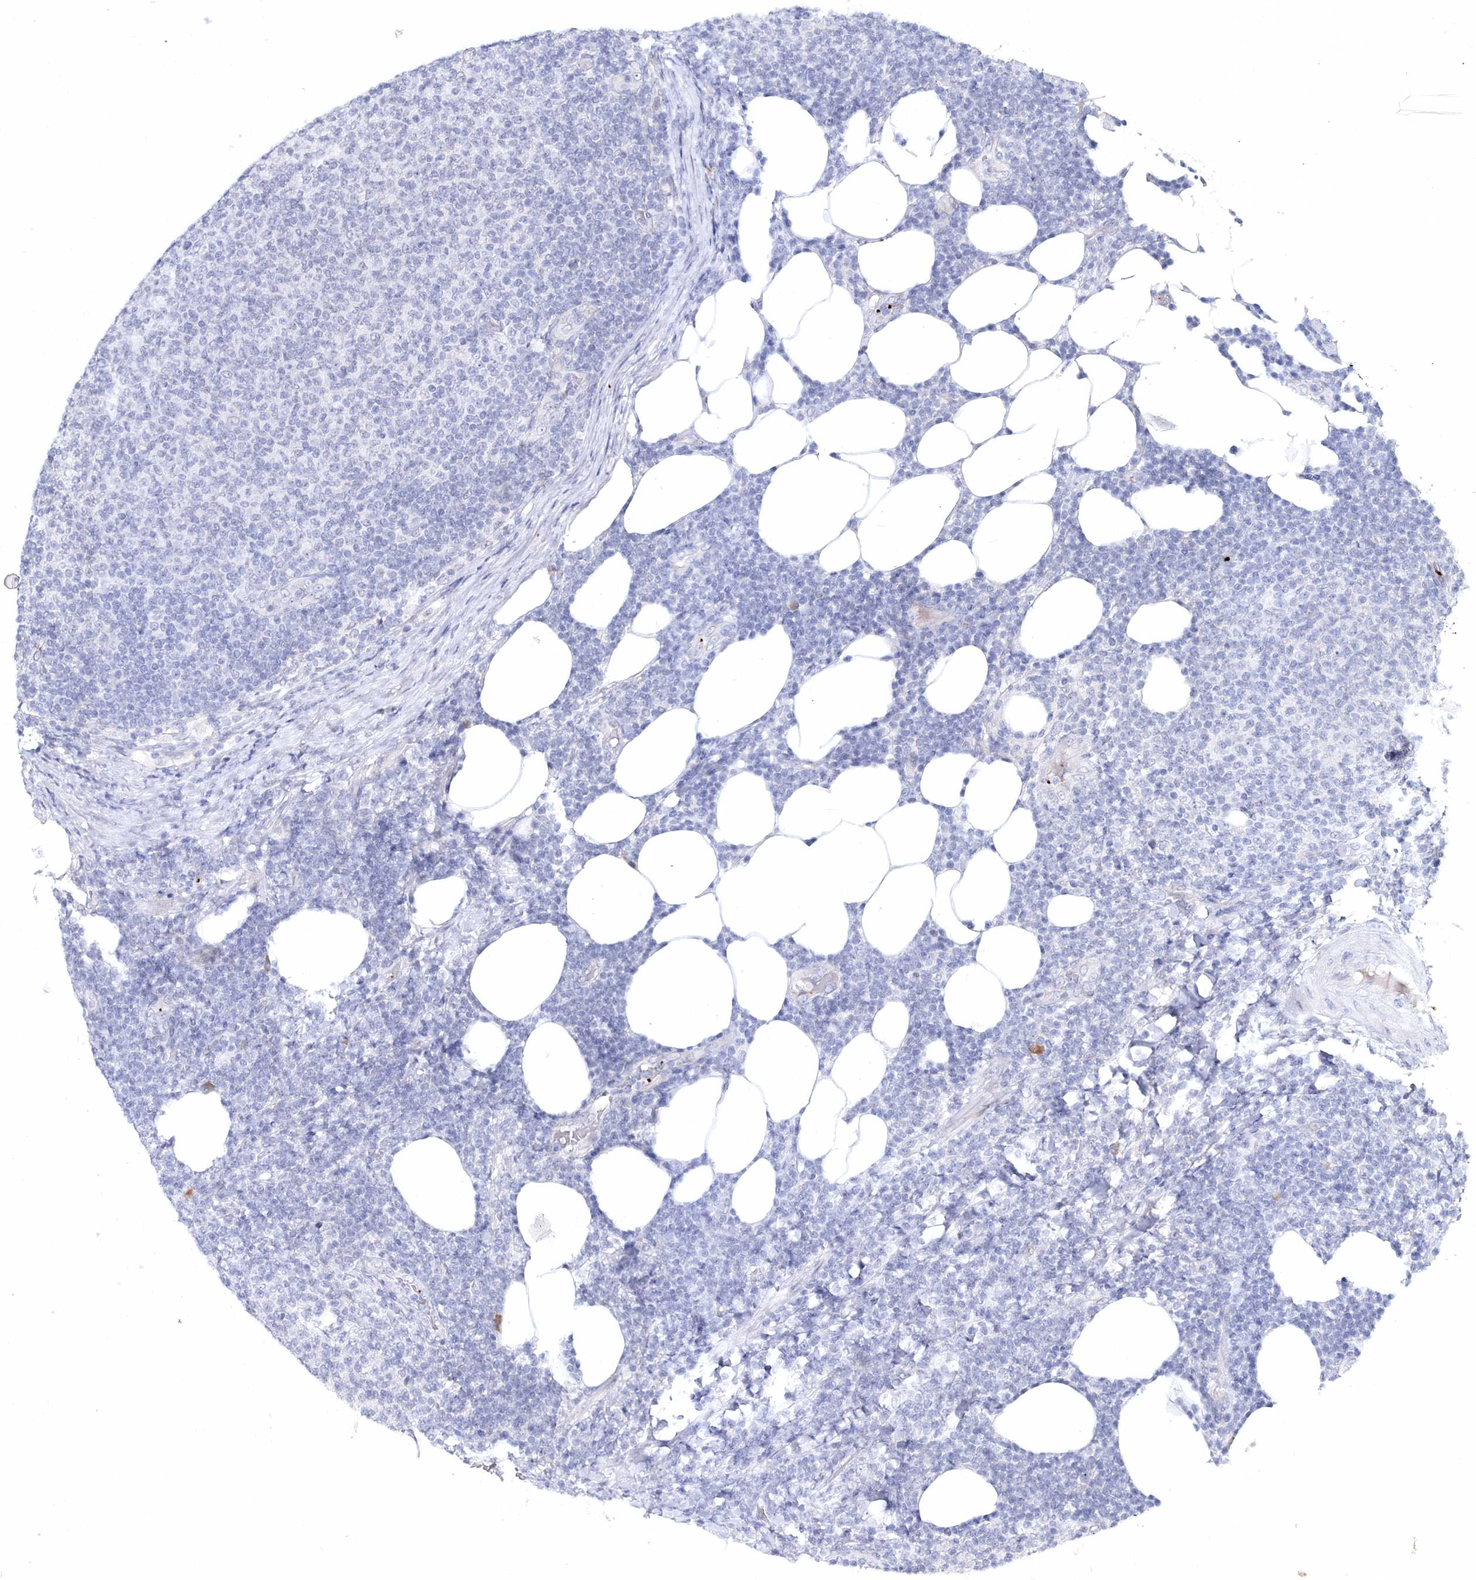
{"staining": {"intensity": "negative", "quantity": "none", "location": "none"}, "tissue": "lymphoma", "cell_type": "Tumor cells", "image_type": "cancer", "snomed": [{"axis": "morphology", "description": "Malignant lymphoma, non-Hodgkin's type, Low grade"}, {"axis": "topography", "description": "Lymph node"}], "caption": "Immunohistochemical staining of low-grade malignant lymphoma, non-Hodgkin's type shows no significant staining in tumor cells.", "gene": "MYOZ2", "patient": {"sex": "male", "age": 66}}